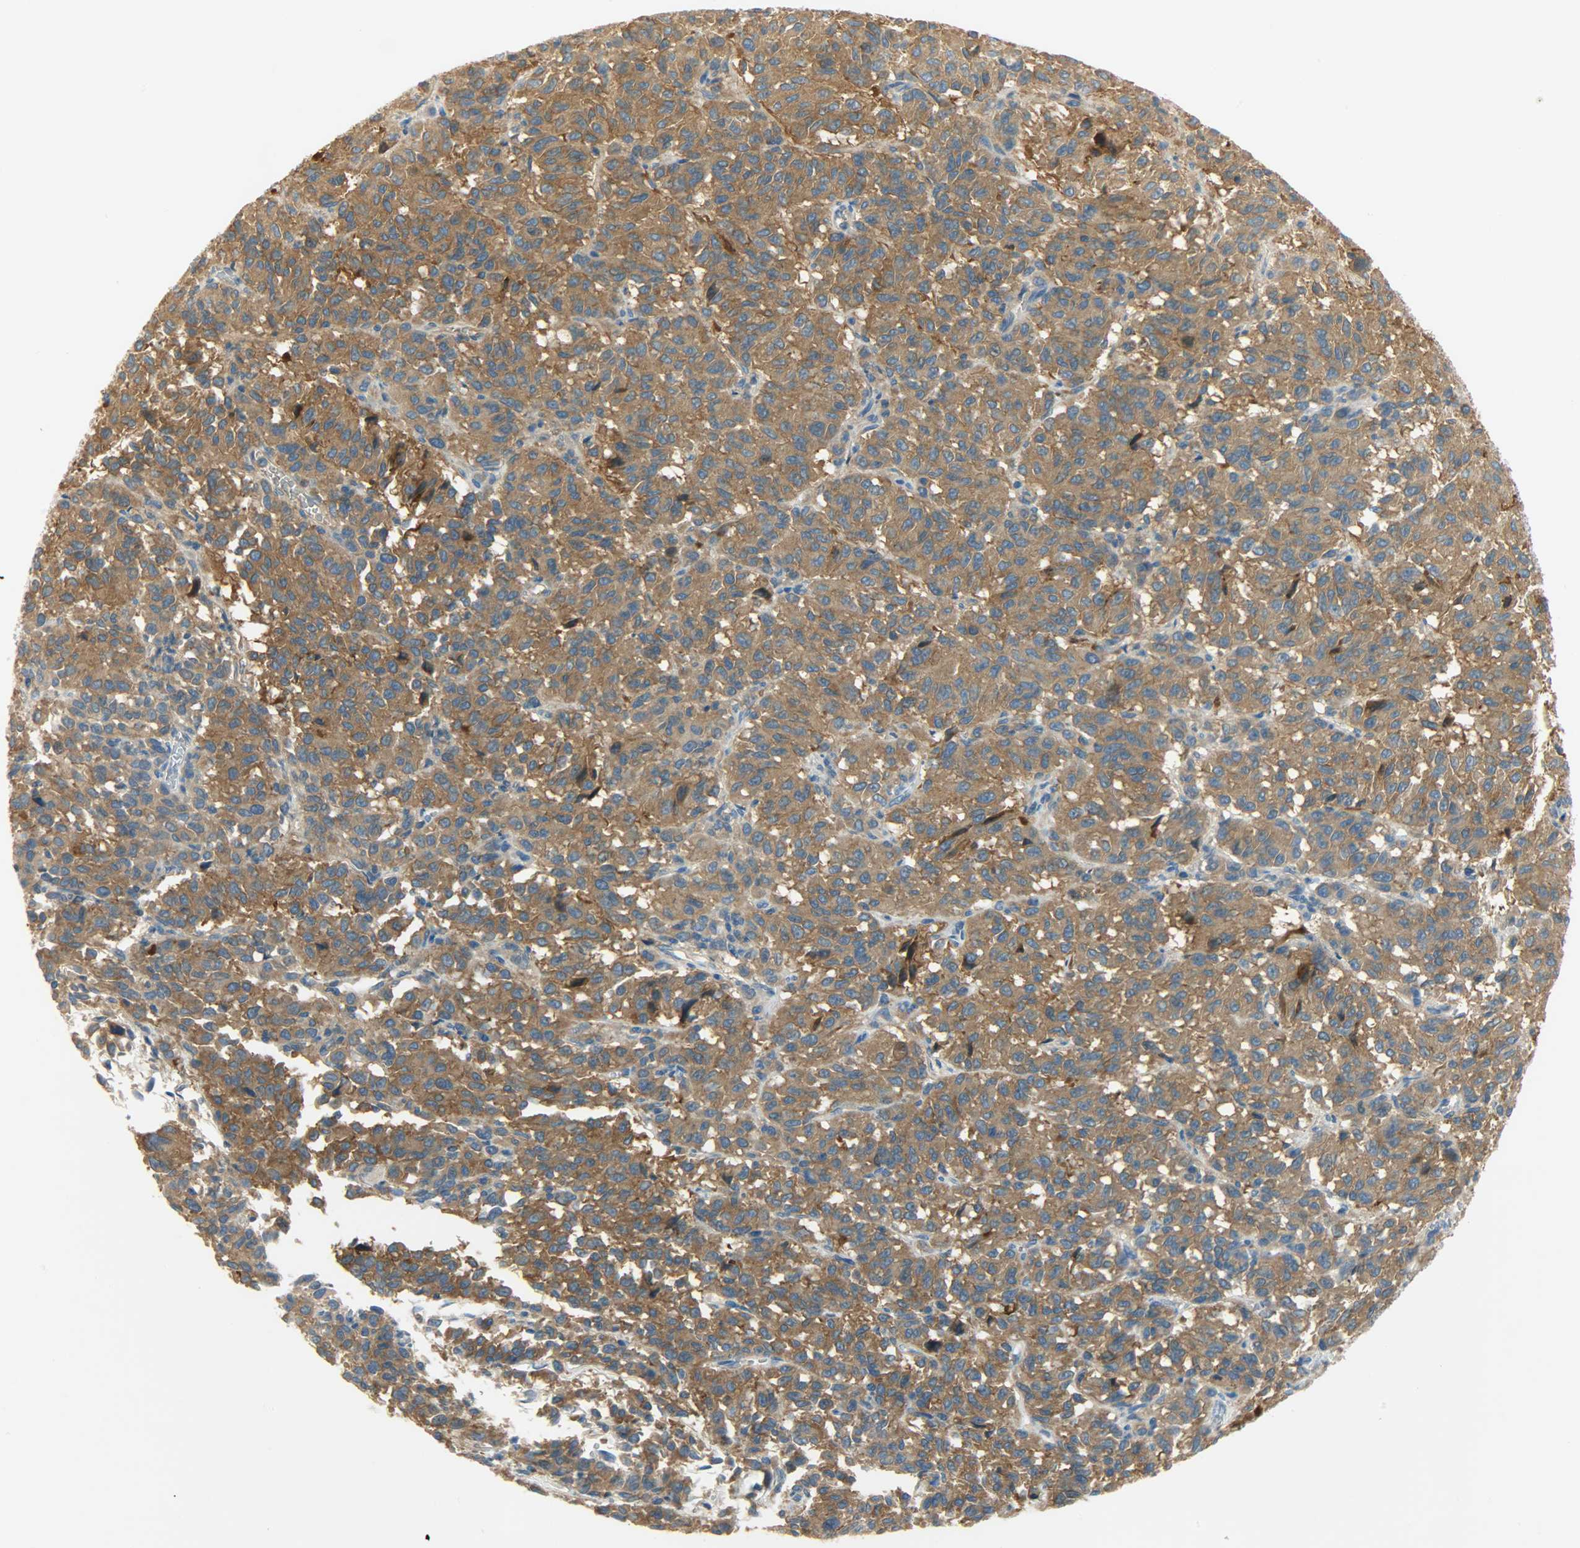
{"staining": {"intensity": "strong", "quantity": ">75%", "location": "cytoplasmic/membranous"}, "tissue": "melanoma", "cell_type": "Tumor cells", "image_type": "cancer", "snomed": [{"axis": "morphology", "description": "Malignant melanoma, Metastatic site"}, {"axis": "topography", "description": "Lung"}], "caption": "This is an image of IHC staining of malignant melanoma (metastatic site), which shows strong positivity in the cytoplasmic/membranous of tumor cells.", "gene": "DSG2", "patient": {"sex": "male", "age": 64}}